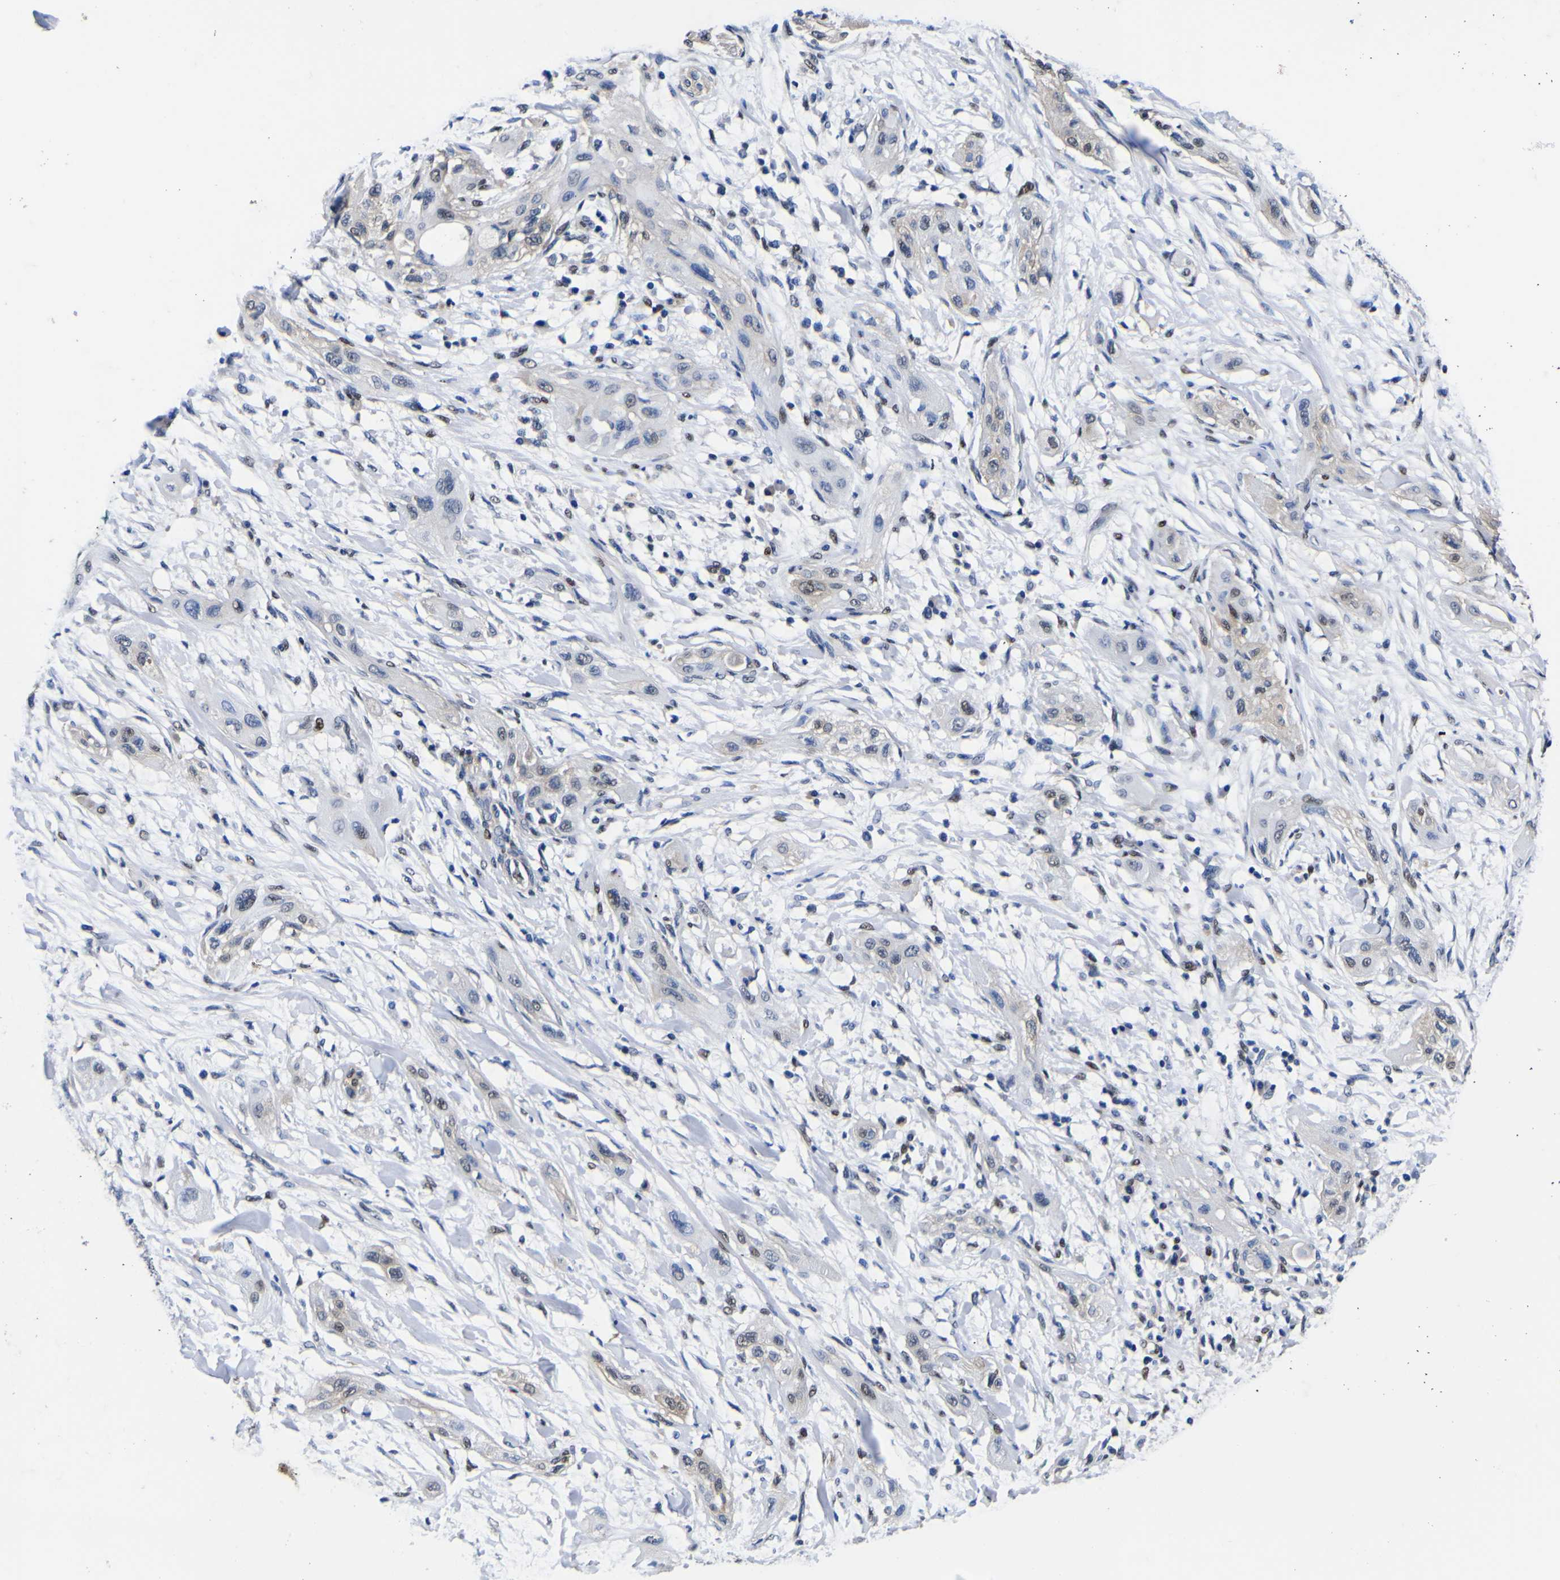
{"staining": {"intensity": "negative", "quantity": "none", "location": "none"}, "tissue": "lung cancer", "cell_type": "Tumor cells", "image_type": "cancer", "snomed": [{"axis": "morphology", "description": "Squamous cell carcinoma, NOS"}, {"axis": "topography", "description": "Lung"}], "caption": "Immunohistochemistry (IHC) of human lung cancer (squamous cell carcinoma) reveals no positivity in tumor cells.", "gene": "FAM110B", "patient": {"sex": "female", "age": 47}}